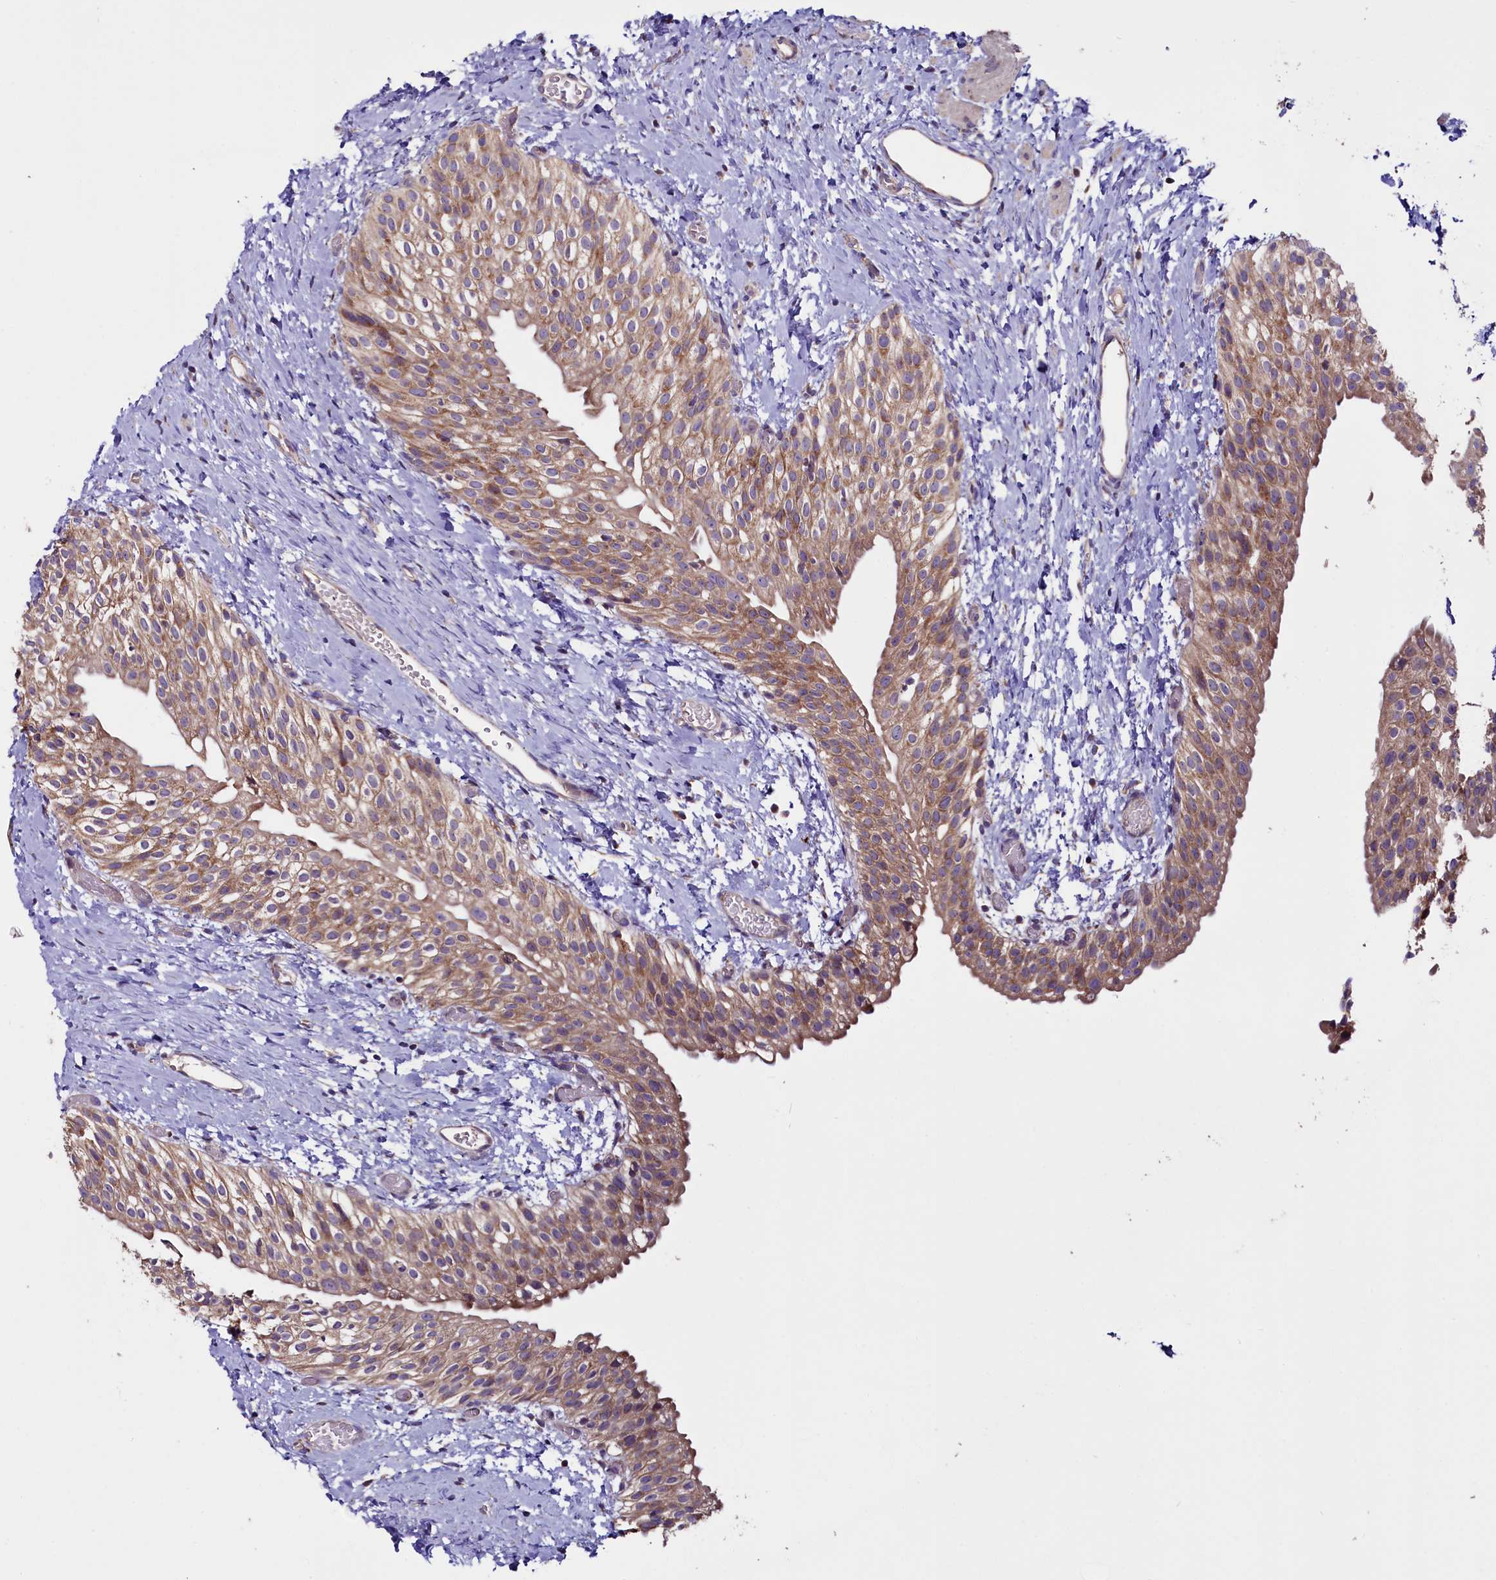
{"staining": {"intensity": "moderate", "quantity": ">75%", "location": "cytoplasmic/membranous"}, "tissue": "urinary bladder", "cell_type": "Urothelial cells", "image_type": "normal", "snomed": [{"axis": "morphology", "description": "Normal tissue, NOS"}, {"axis": "topography", "description": "Urinary bladder"}], "caption": "Unremarkable urinary bladder reveals moderate cytoplasmic/membranous positivity in about >75% of urothelial cells (Stains: DAB (3,3'-diaminobenzidine) in brown, nuclei in blue, Microscopy: brightfield microscopy at high magnification)..", "gene": "ZSWIM1", "patient": {"sex": "male", "age": 1}}